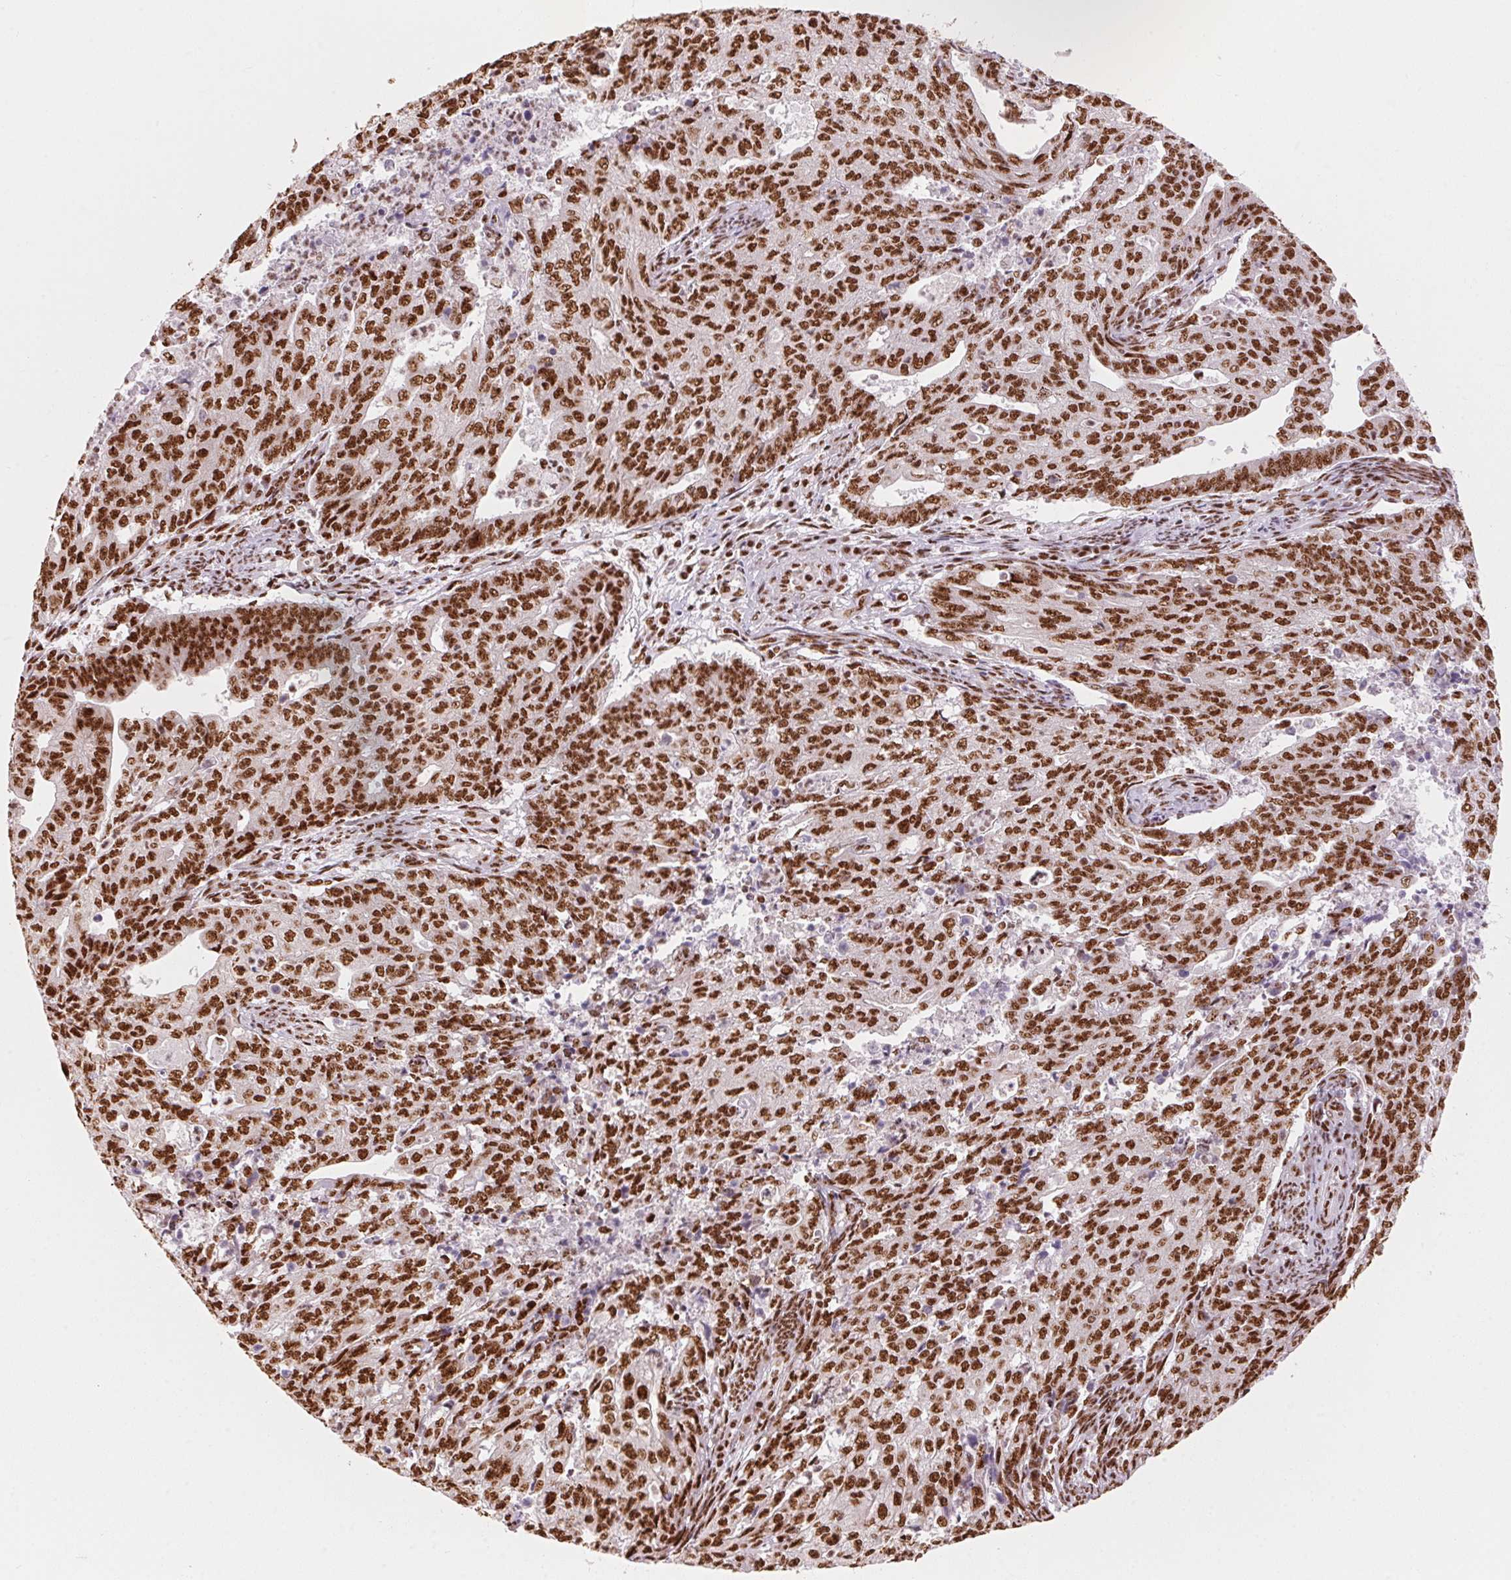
{"staining": {"intensity": "strong", "quantity": ">75%", "location": "nuclear"}, "tissue": "endometrial cancer", "cell_type": "Tumor cells", "image_type": "cancer", "snomed": [{"axis": "morphology", "description": "Adenocarcinoma, NOS"}, {"axis": "topography", "description": "Endometrium"}], "caption": "Immunohistochemical staining of endometrial adenocarcinoma exhibits strong nuclear protein staining in about >75% of tumor cells.", "gene": "NXF1", "patient": {"sex": "female", "age": 82}}